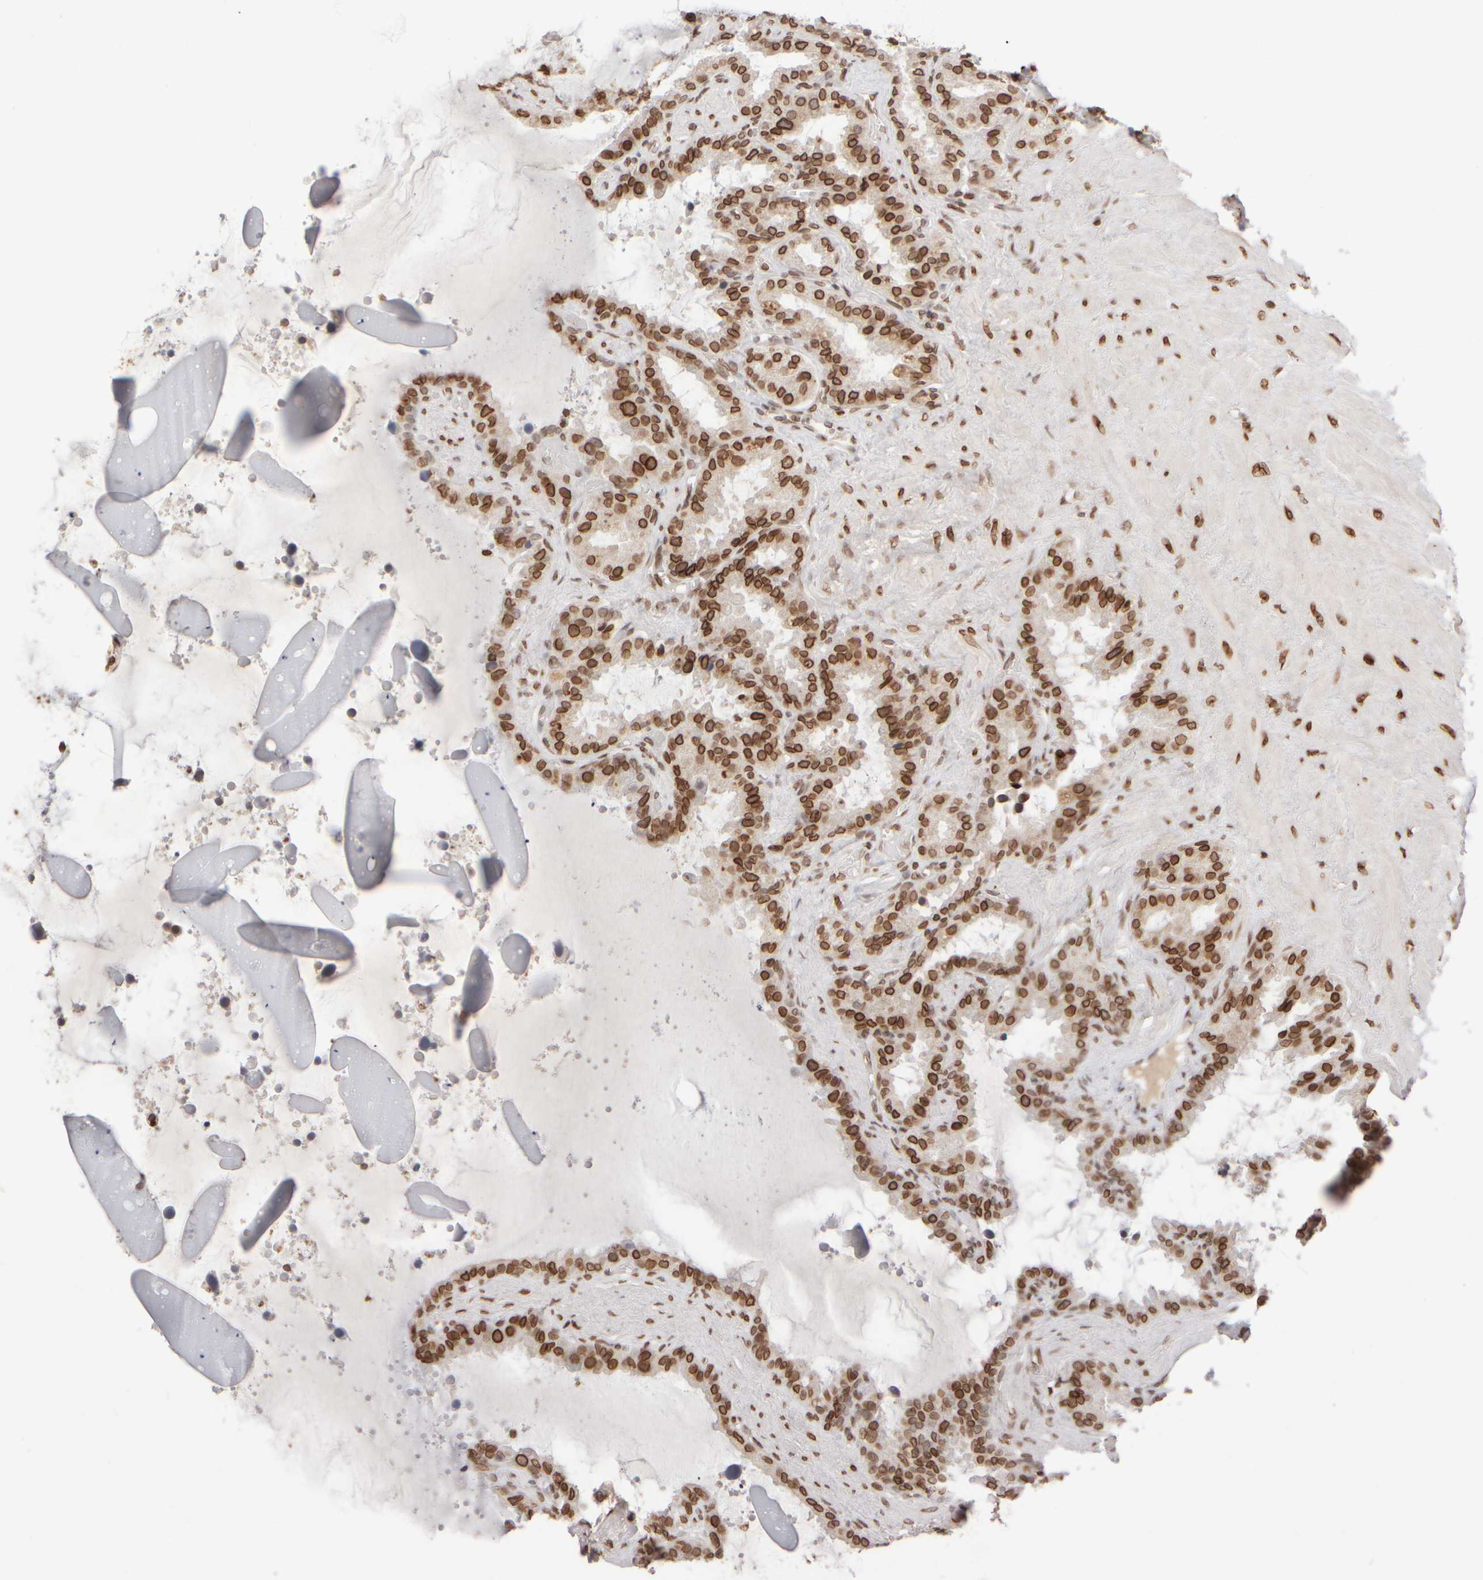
{"staining": {"intensity": "strong", "quantity": ">75%", "location": "cytoplasmic/membranous,nuclear"}, "tissue": "seminal vesicle", "cell_type": "Glandular cells", "image_type": "normal", "snomed": [{"axis": "morphology", "description": "Normal tissue, NOS"}, {"axis": "topography", "description": "Seminal veicle"}], "caption": "Protein expression by IHC shows strong cytoplasmic/membranous,nuclear staining in approximately >75% of glandular cells in normal seminal vesicle.", "gene": "ZC3HC1", "patient": {"sex": "male", "age": 46}}